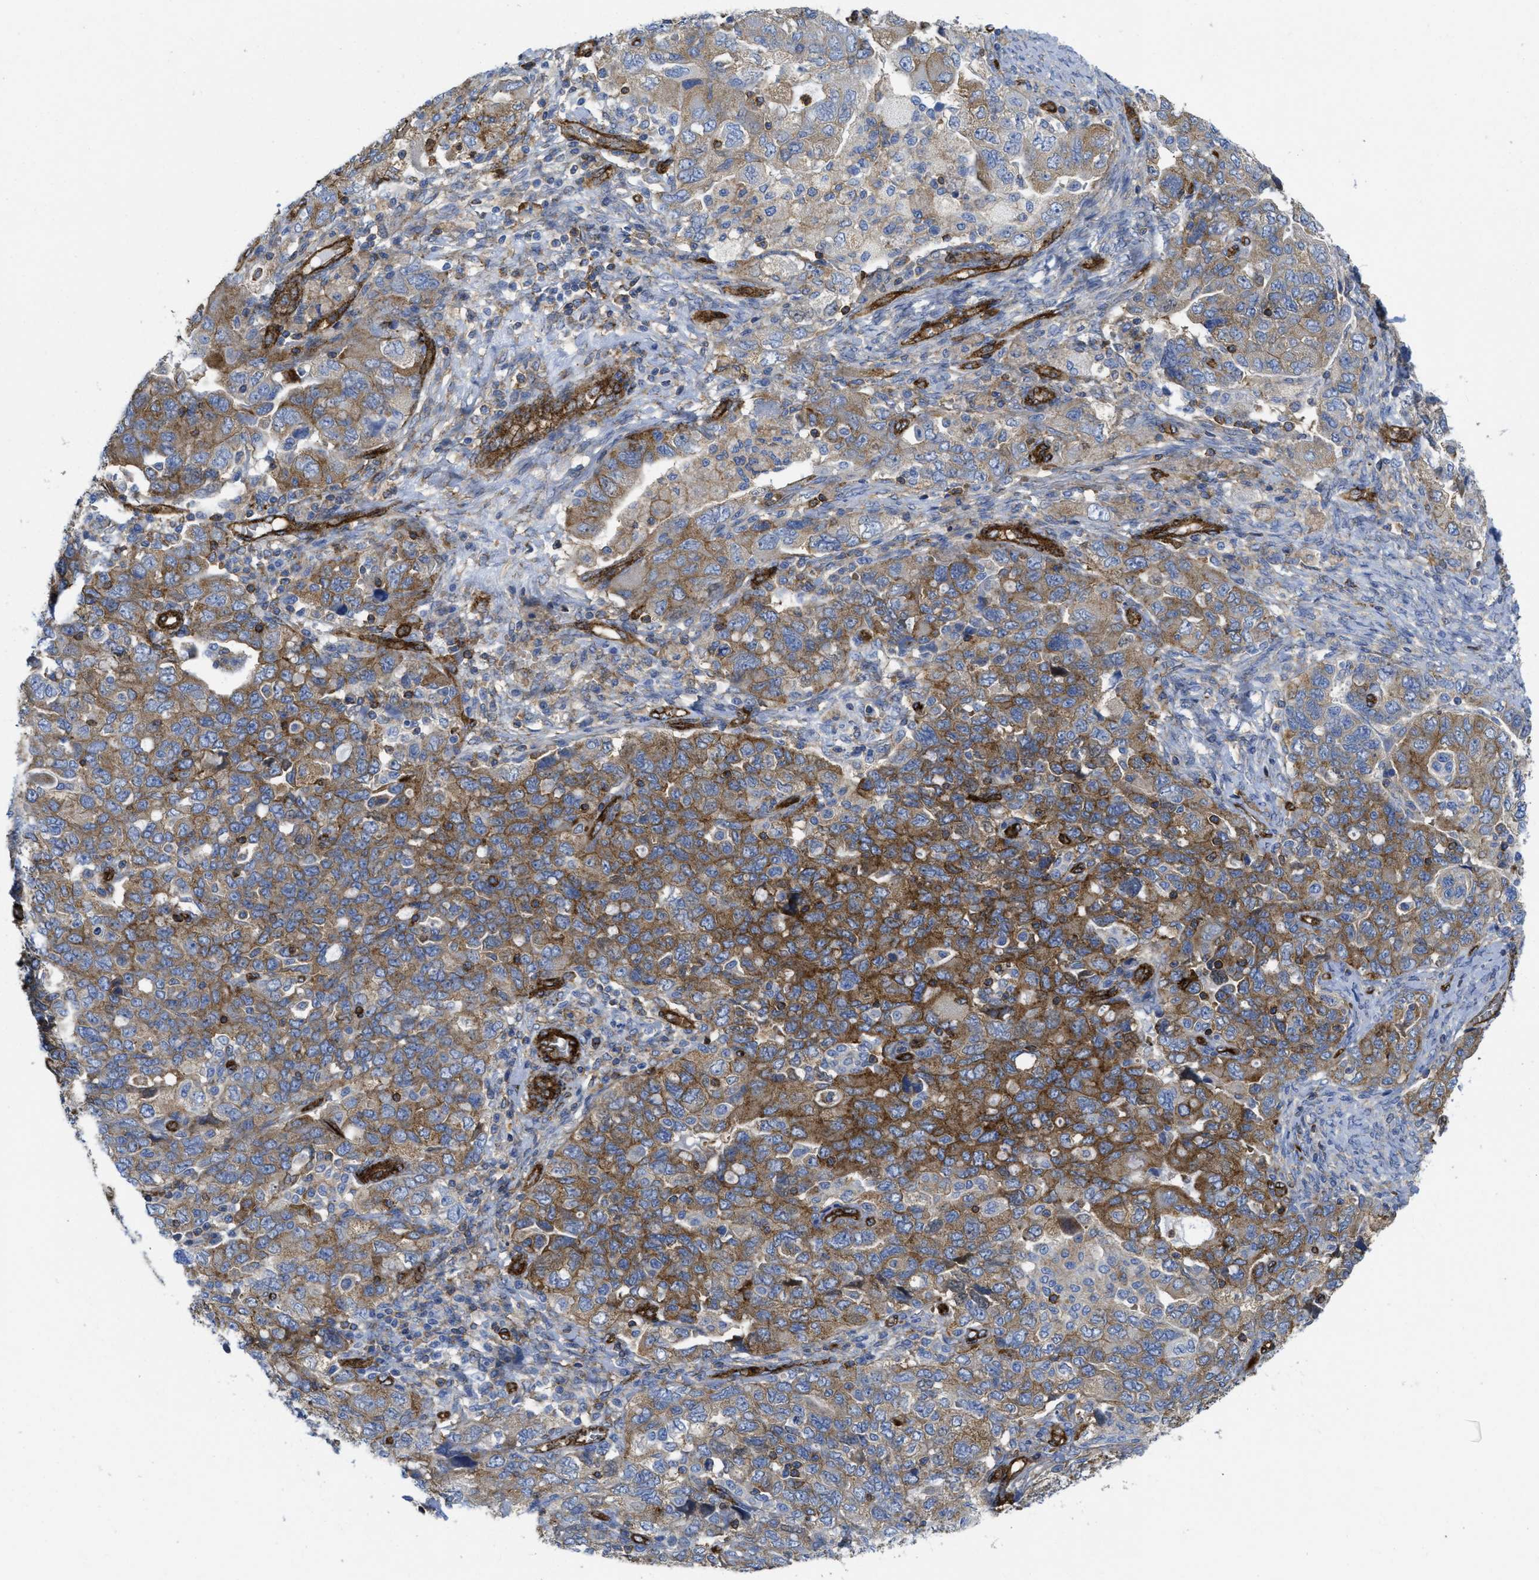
{"staining": {"intensity": "moderate", "quantity": ">75%", "location": "cytoplasmic/membranous"}, "tissue": "ovarian cancer", "cell_type": "Tumor cells", "image_type": "cancer", "snomed": [{"axis": "morphology", "description": "Carcinoma, NOS"}, {"axis": "morphology", "description": "Cystadenocarcinoma, serous, NOS"}, {"axis": "topography", "description": "Ovary"}], "caption": "The immunohistochemical stain highlights moderate cytoplasmic/membranous staining in tumor cells of ovarian cancer (serous cystadenocarcinoma) tissue.", "gene": "HIP1", "patient": {"sex": "female", "age": 69}}